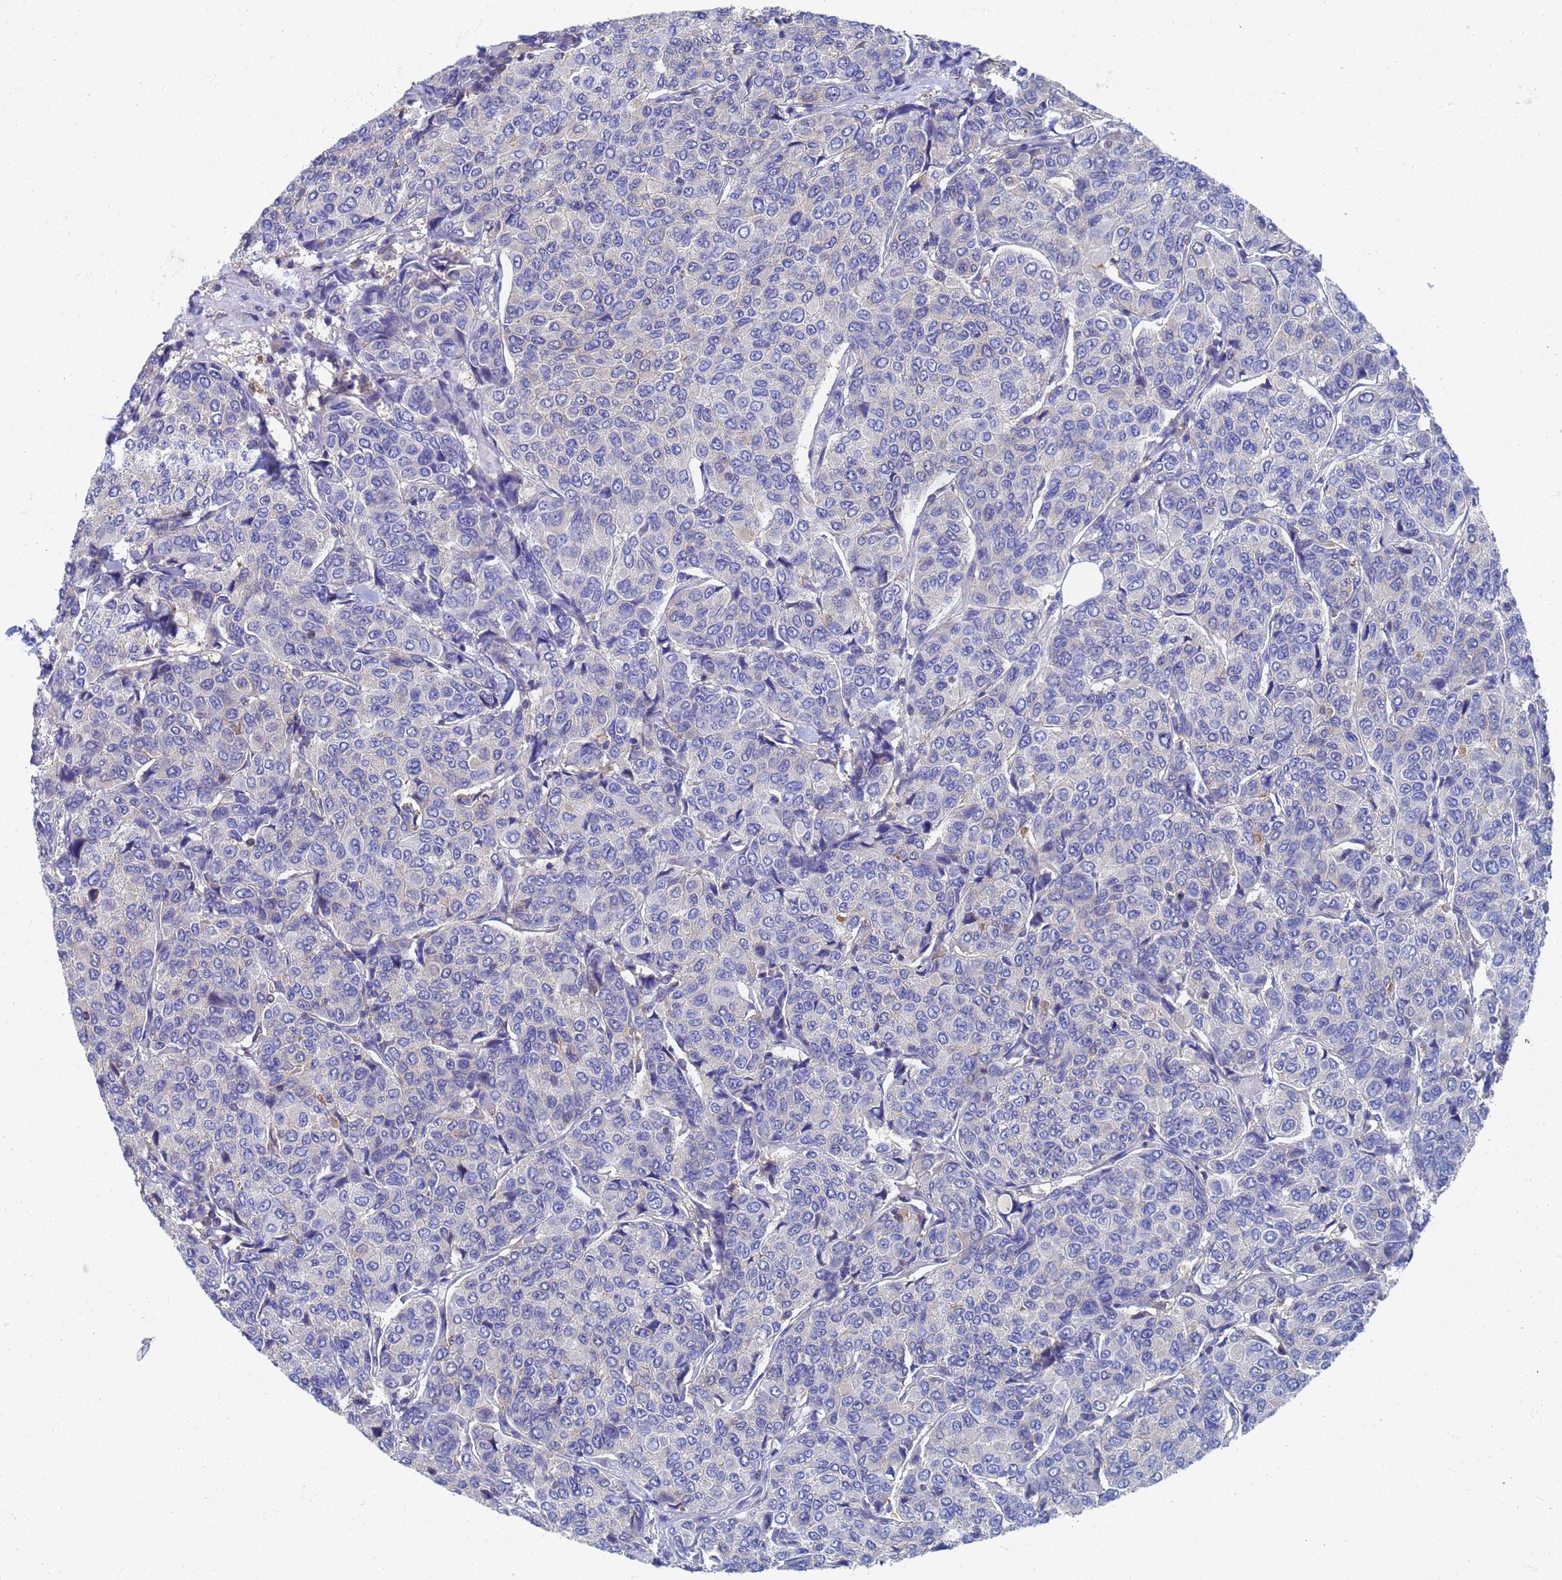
{"staining": {"intensity": "negative", "quantity": "none", "location": "none"}, "tissue": "breast cancer", "cell_type": "Tumor cells", "image_type": "cancer", "snomed": [{"axis": "morphology", "description": "Duct carcinoma"}, {"axis": "topography", "description": "Breast"}], "caption": "This is an IHC micrograph of breast cancer. There is no expression in tumor cells.", "gene": "GCHFR", "patient": {"sex": "female", "age": 55}}